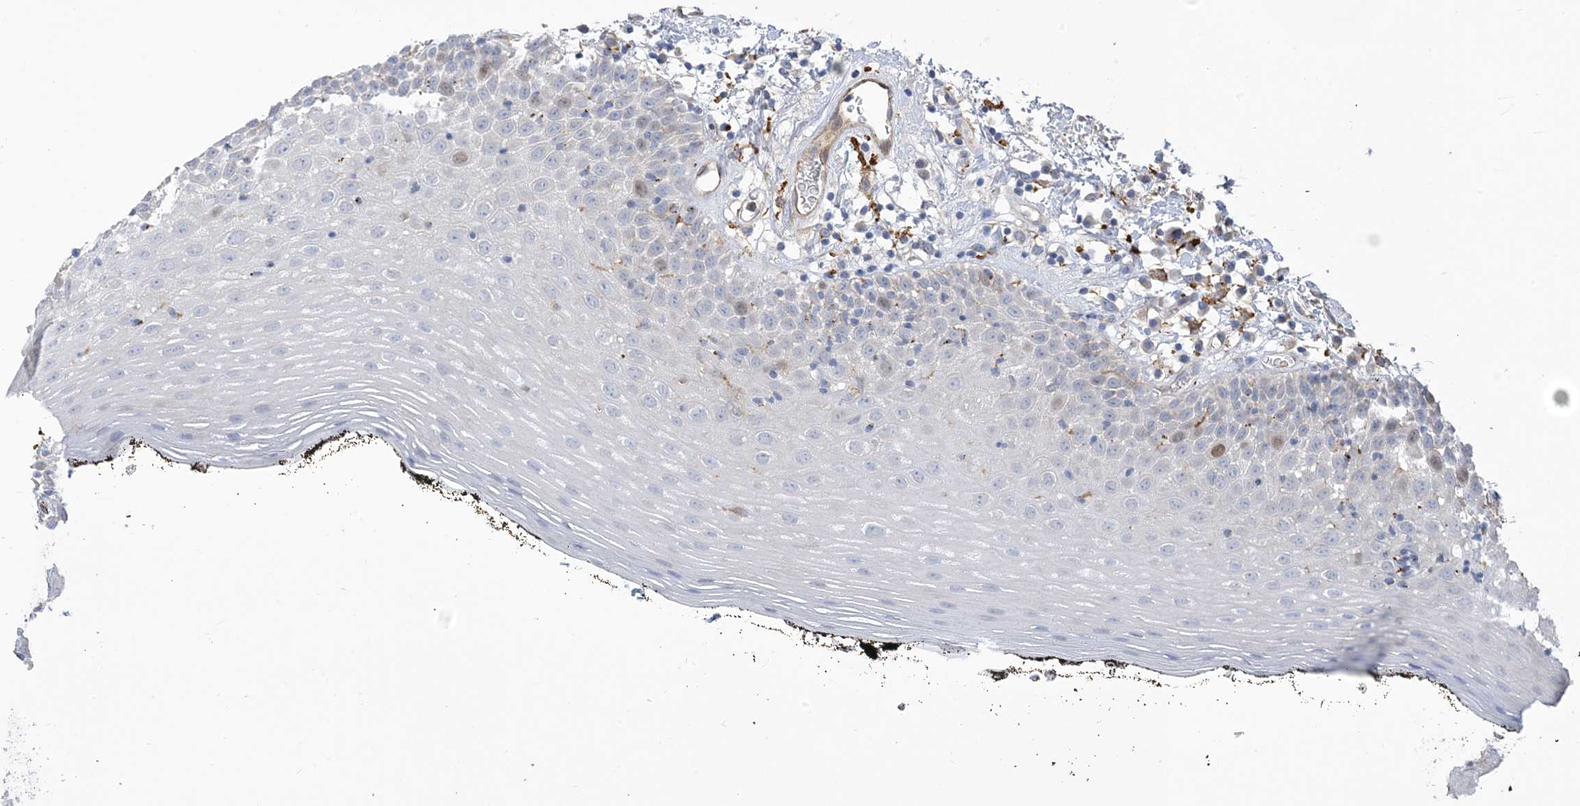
{"staining": {"intensity": "weak", "quantity": "<25%", "location": "nuclear"}, "tissue": "oral mucosa", "cell_type": "Squamous epithelial cells", "image_type": "normal", "snomed": [{"axis": "morphology", "description": "Normal tissue, NOS"}, {"axis": "topography", "description": "Oral tissue"}], "caption": "A high-resolution micrograph shows immunohistochemistry (IHC) staining of normal oral mucosa, which displays no significant positivity in squamous epithelial cells. (DAB (3,3'-diaminobenzidine) IHC visualized using brightfield microscopy, high magnification).", "gene": "PEAR1", "patient": {"sex": "male", "age": 74}}